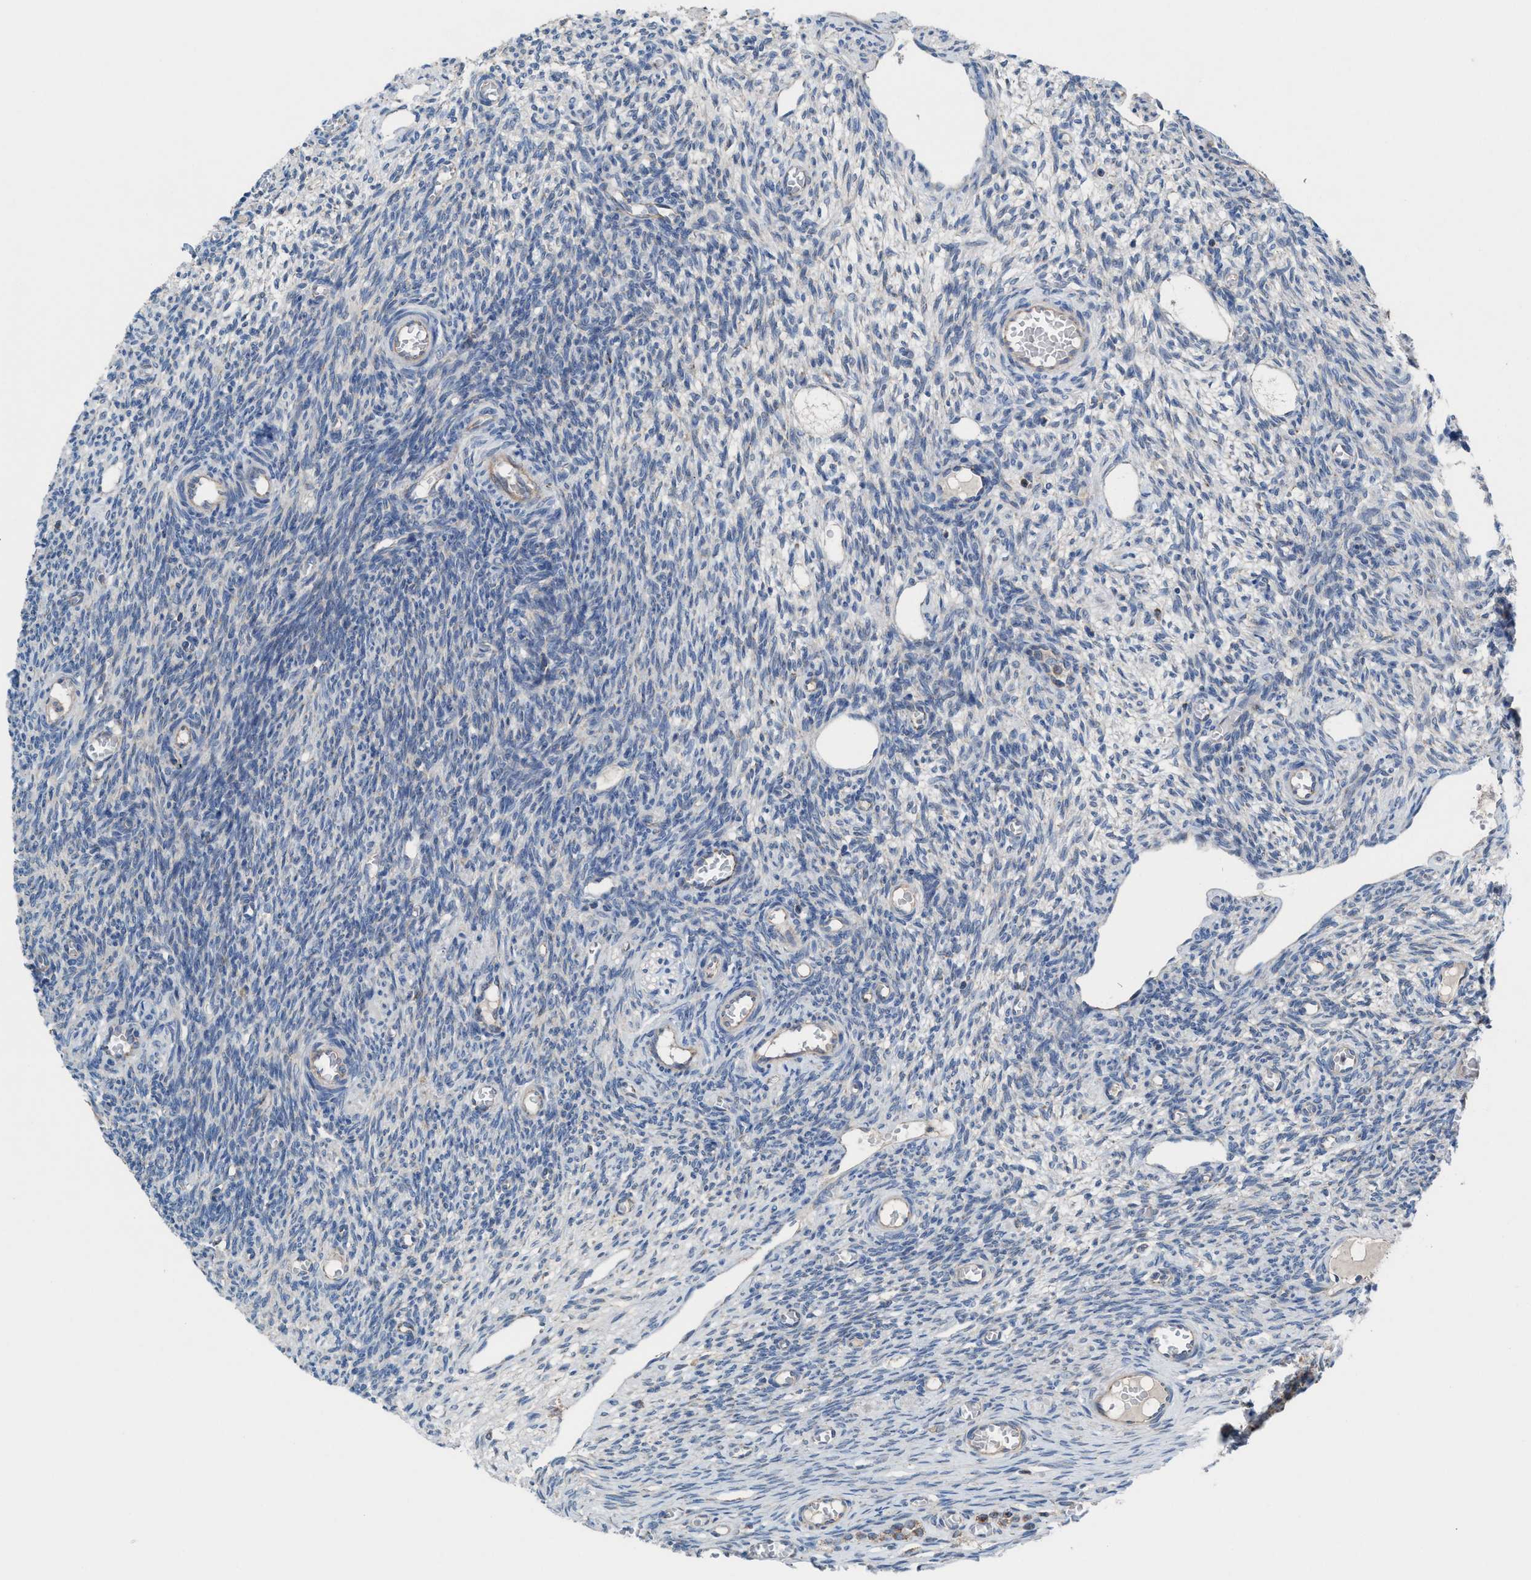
{"staining": {"intensity": "negative", "quantity": "none", "location": "none"}, "tissue": "ovary", "cell_type": "Ovarian stroma cells", "image_type": "normal", "snomed": [{"axis": "morphology", "description": "Normal tissue, NOS"}, {"axis": "topography", "description": "Ovary"}], "caption": "Immunohistochemistry (IHC) of normal ovary displays no positivity in ovarian stroma cells.", "gene": "MRM1", "patient": {"sex": "female", "age": 27}}